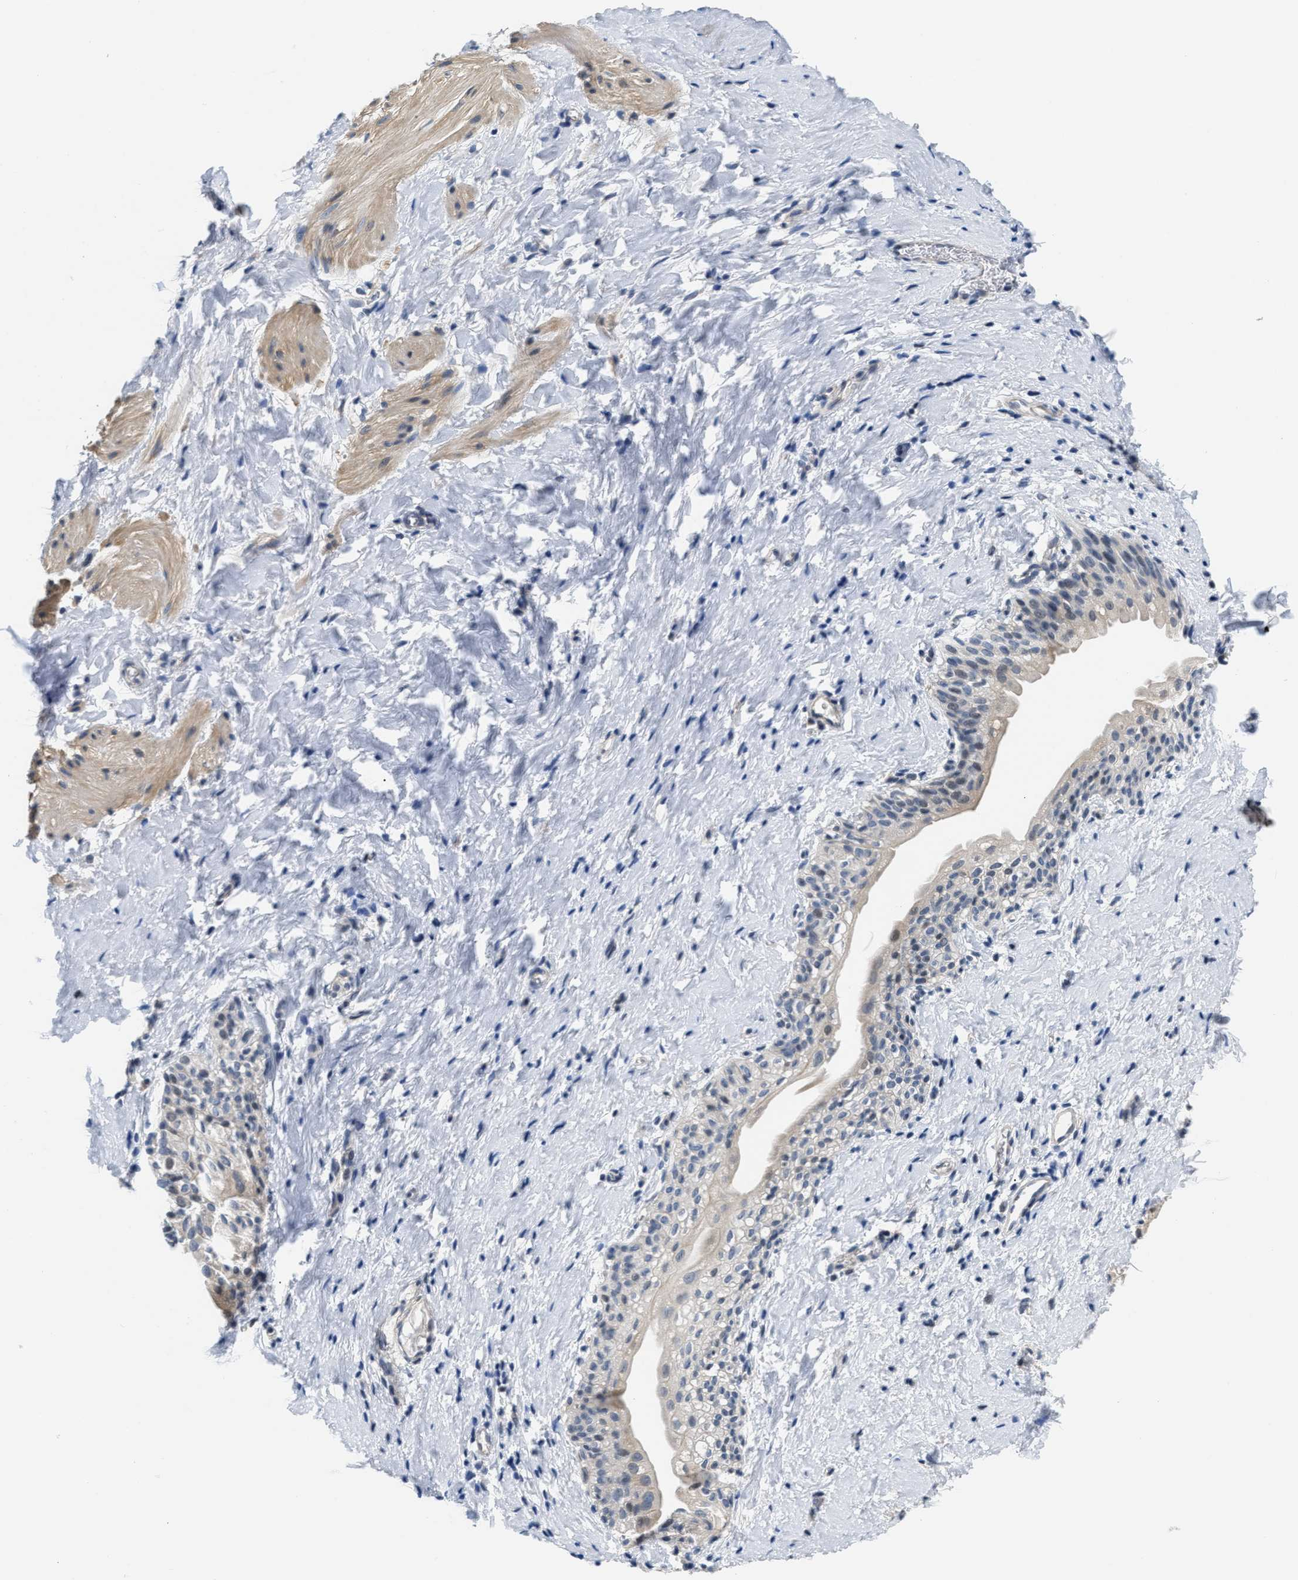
{"staining": {"intensity": "weak", "quantity": "<25%", "location": "cytoplasmic/membranous"}, "tissue": "smooth muscle", "cell_type": "Smooth muscle cells", "image_type": "normal", "snomed": [{"axis": "morphology", "description": "Normal tissue, NOS"}, {"axis": "topography", "description": "Smooth muscle"}], "caption": "This is a micrograph of immunohistochemistry (IHC) staining of benign smooth muscle, which shows no staining in smooth muscle cells. (Stains: DAB immunohistochemistry with hematoxylin counter stain, Microscopy: brightfield microscopy at high magnification).", "gene": "CLGN", "patient": {"sex": "male", "age": 16}}